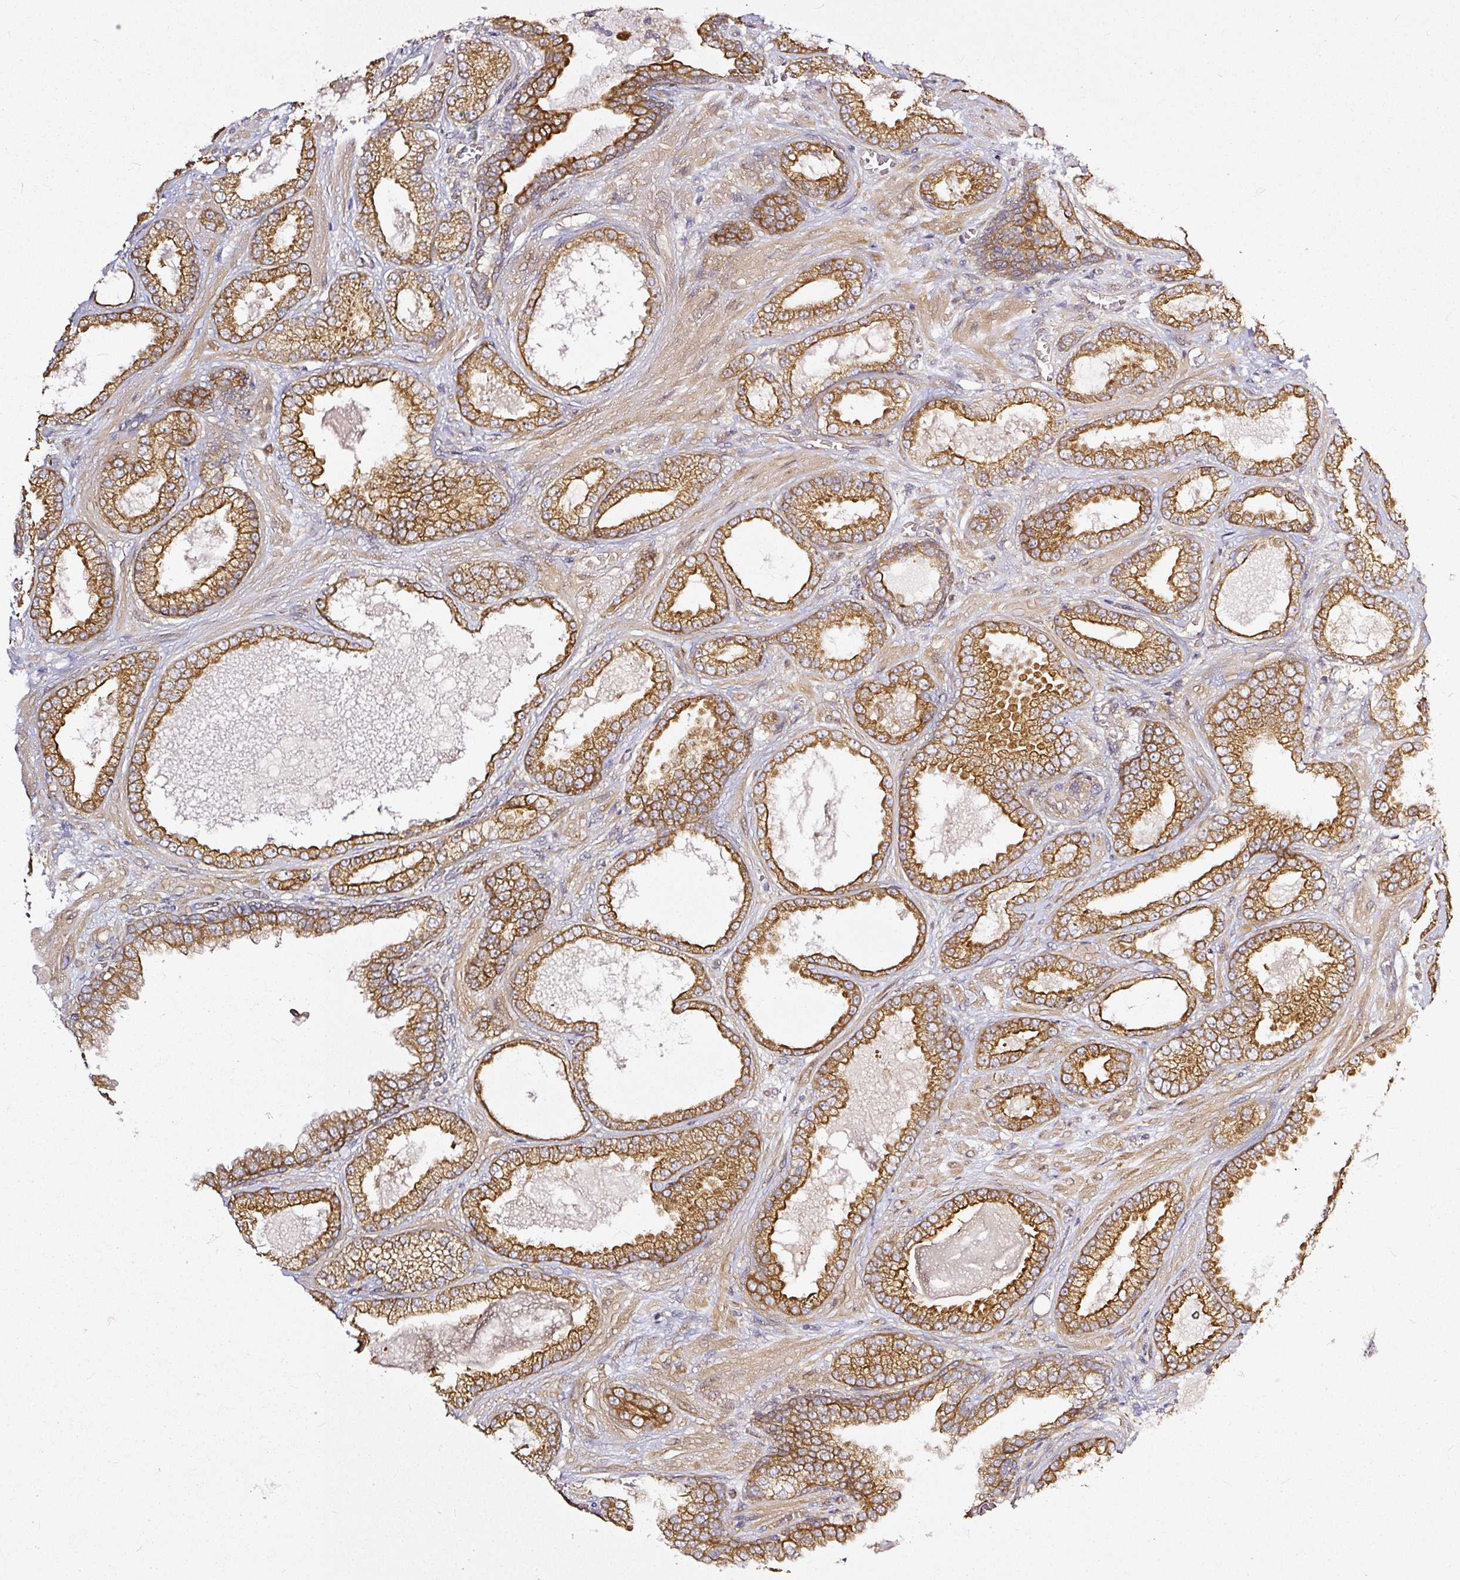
{"staining": {"intensity": "strong", "quantity": ">75%", "location": "cytoplasmic/membranous"}, "tissue": "prostate cancer", "cell_type": "Tumor cells", "image_type": "cancer", "snomed": [{"axis": "morphology", "description": "Adenocarcinoma, Low grade"}, {"axis": "topography", "description": "Prostate"}], "caption": "About >75% of tumor cells in prostate cancer (adenocarcinoma (low-grade)) demonstrate strong cytoplasmic/membranous protein staining as visualized by brown immunohistochemical staining.", "gene": "MIF4GD", "patient": {"sex": "male", "age": 57}}